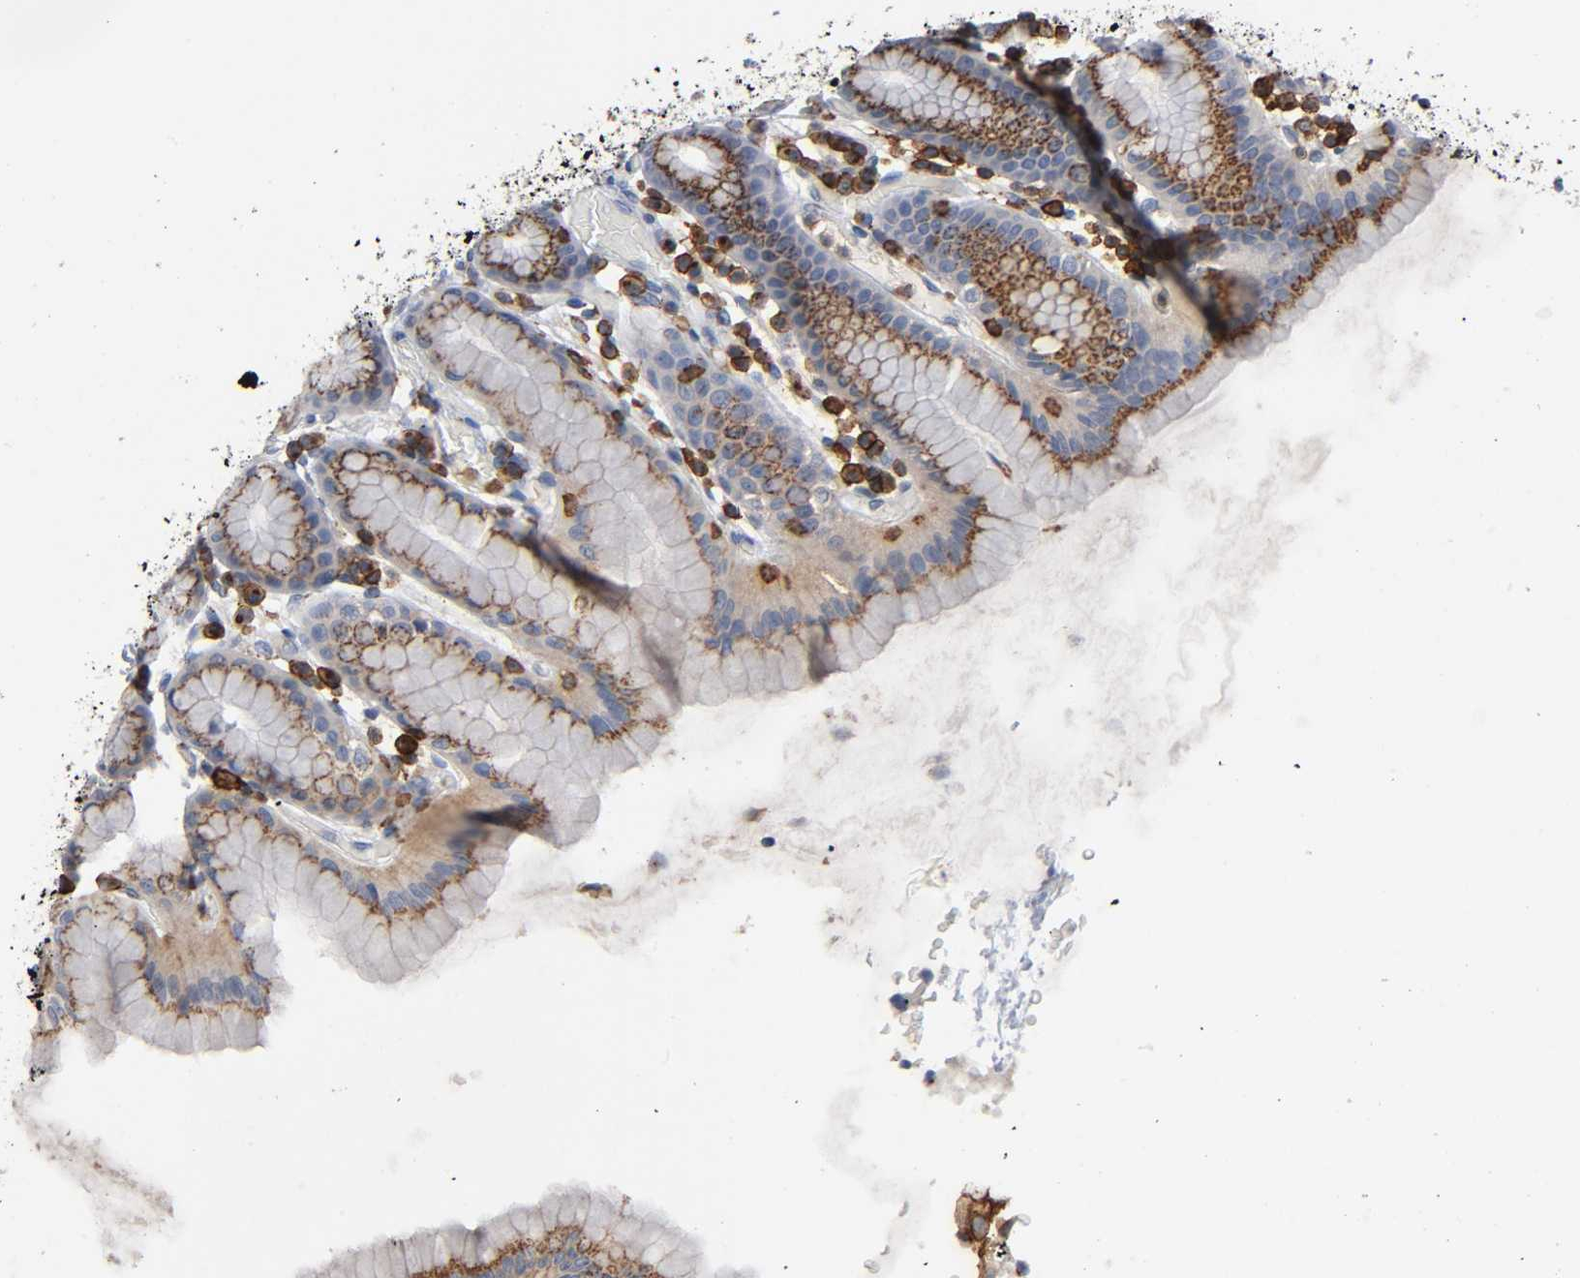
{"staining": {"intensity": "strong", "quantity": ">75%", "location": "cytoplasmic/membranous"}, "tissue": "stomach", "cell_type": "Glandular cells", "image_type": "normal", "snomed": [{"axis": "morphology", "description": "Normal tissue, NOS"}, {"axis": "topography", "description": "Stomach, upper"}], "caption": "Protein staining demonstrates strong cytoplasmic/membranous expression in approximately >75% of glandular cells in benign stomach. The staining was performed using DAB, with brown indicating positive protein expression. Nuclei are stained blue with hematoxylin.", "gene": "CAPN10", "patient": {"sex": "male", "age": 68}}